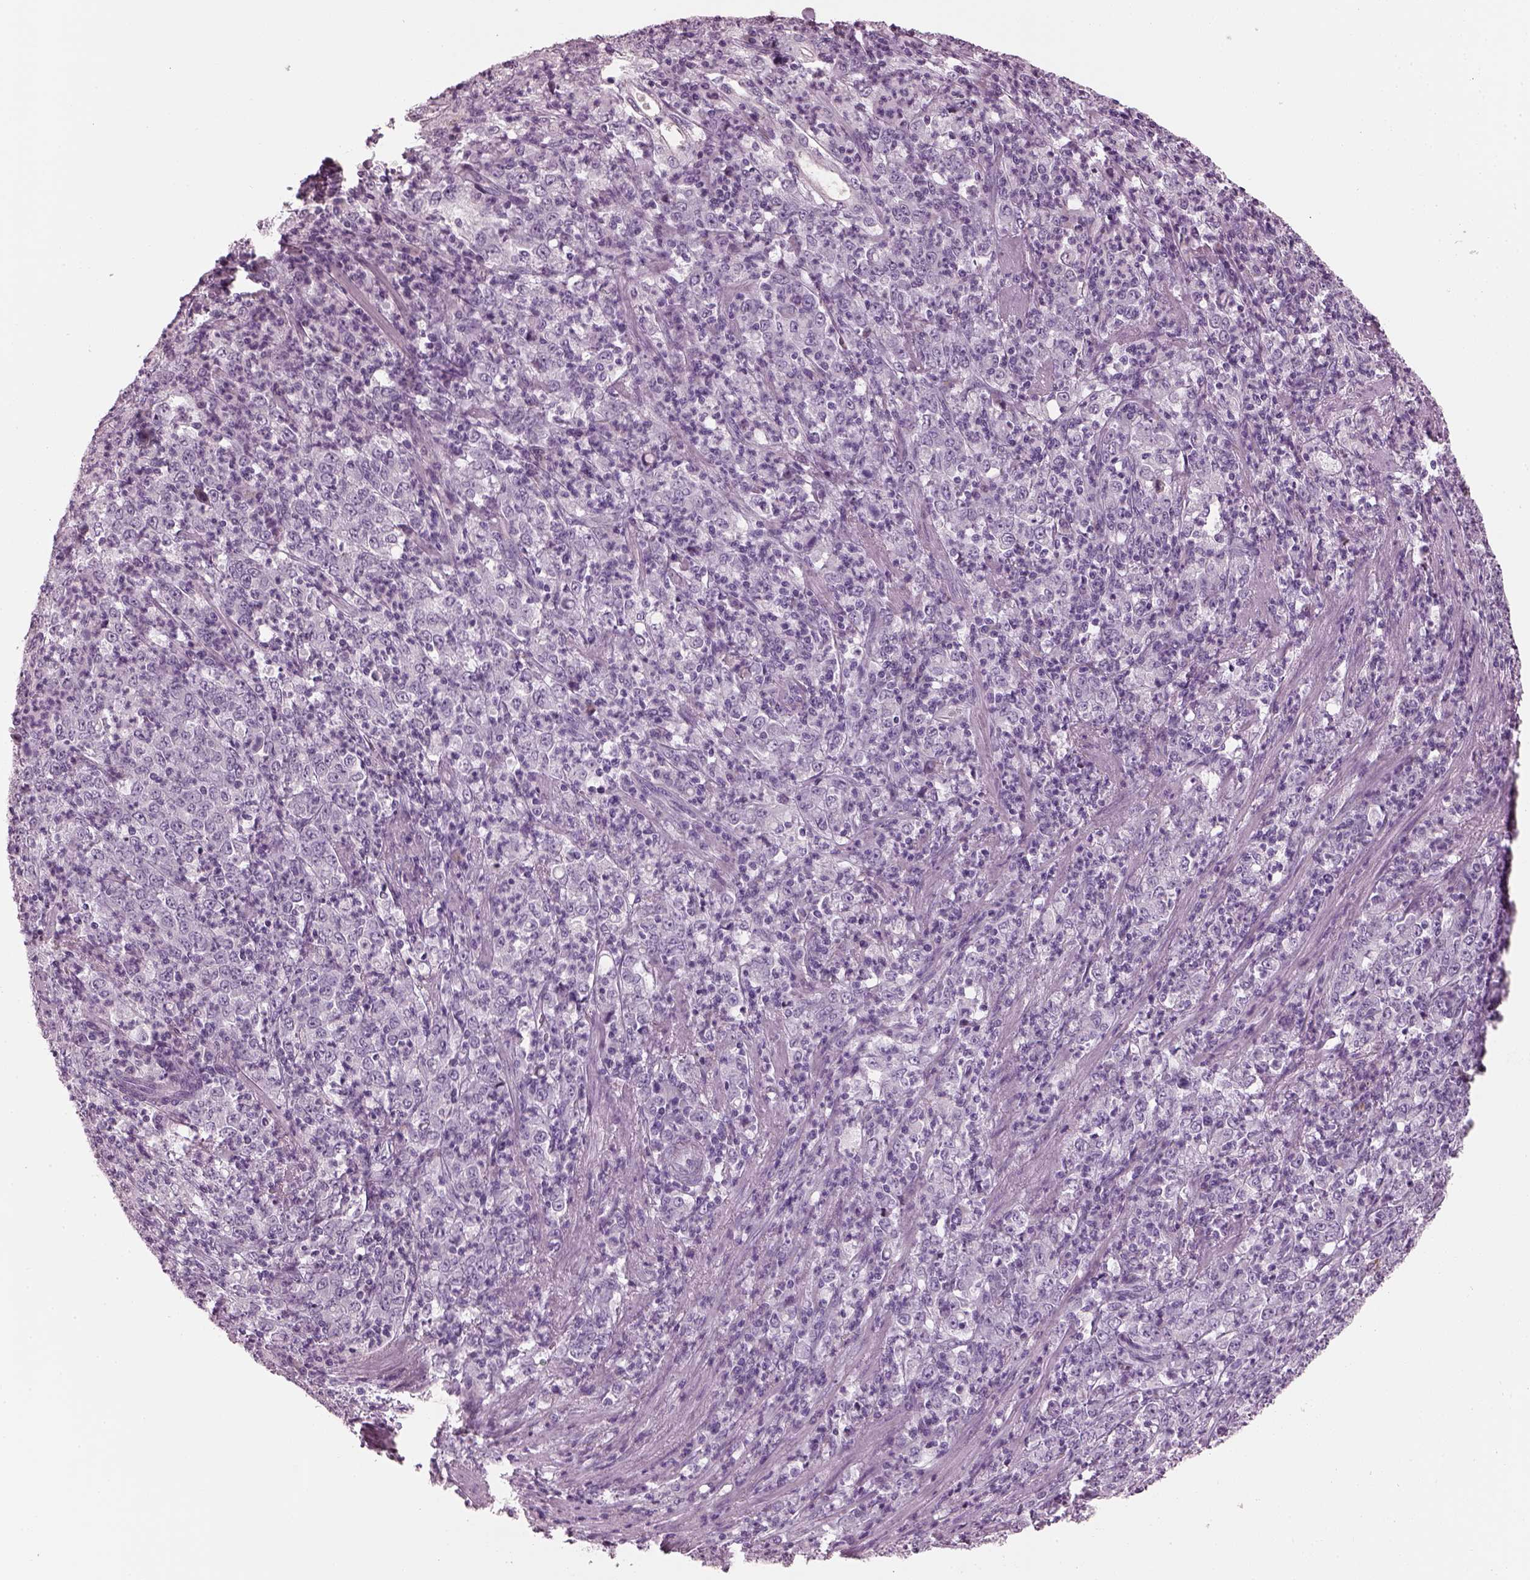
{"staining": {"intensity": "negative", "quantity": "none", "location": "none"}, "tissue": "stomach cancer", "cell_type": "Tumor cells", "image_type": "cancer", "snomed": [{"axis": "morphology", "description": "Adenocarcinoma, NOS"}, {"axis": "topography", "description": "Stomach, lower"}], "caption": "Stomach cancer stained for a protein using immunohistochemistry exhibits no expression tumor cells.", "gene": "HYDIN", "patient": {"sex": "female", "age": 71}}